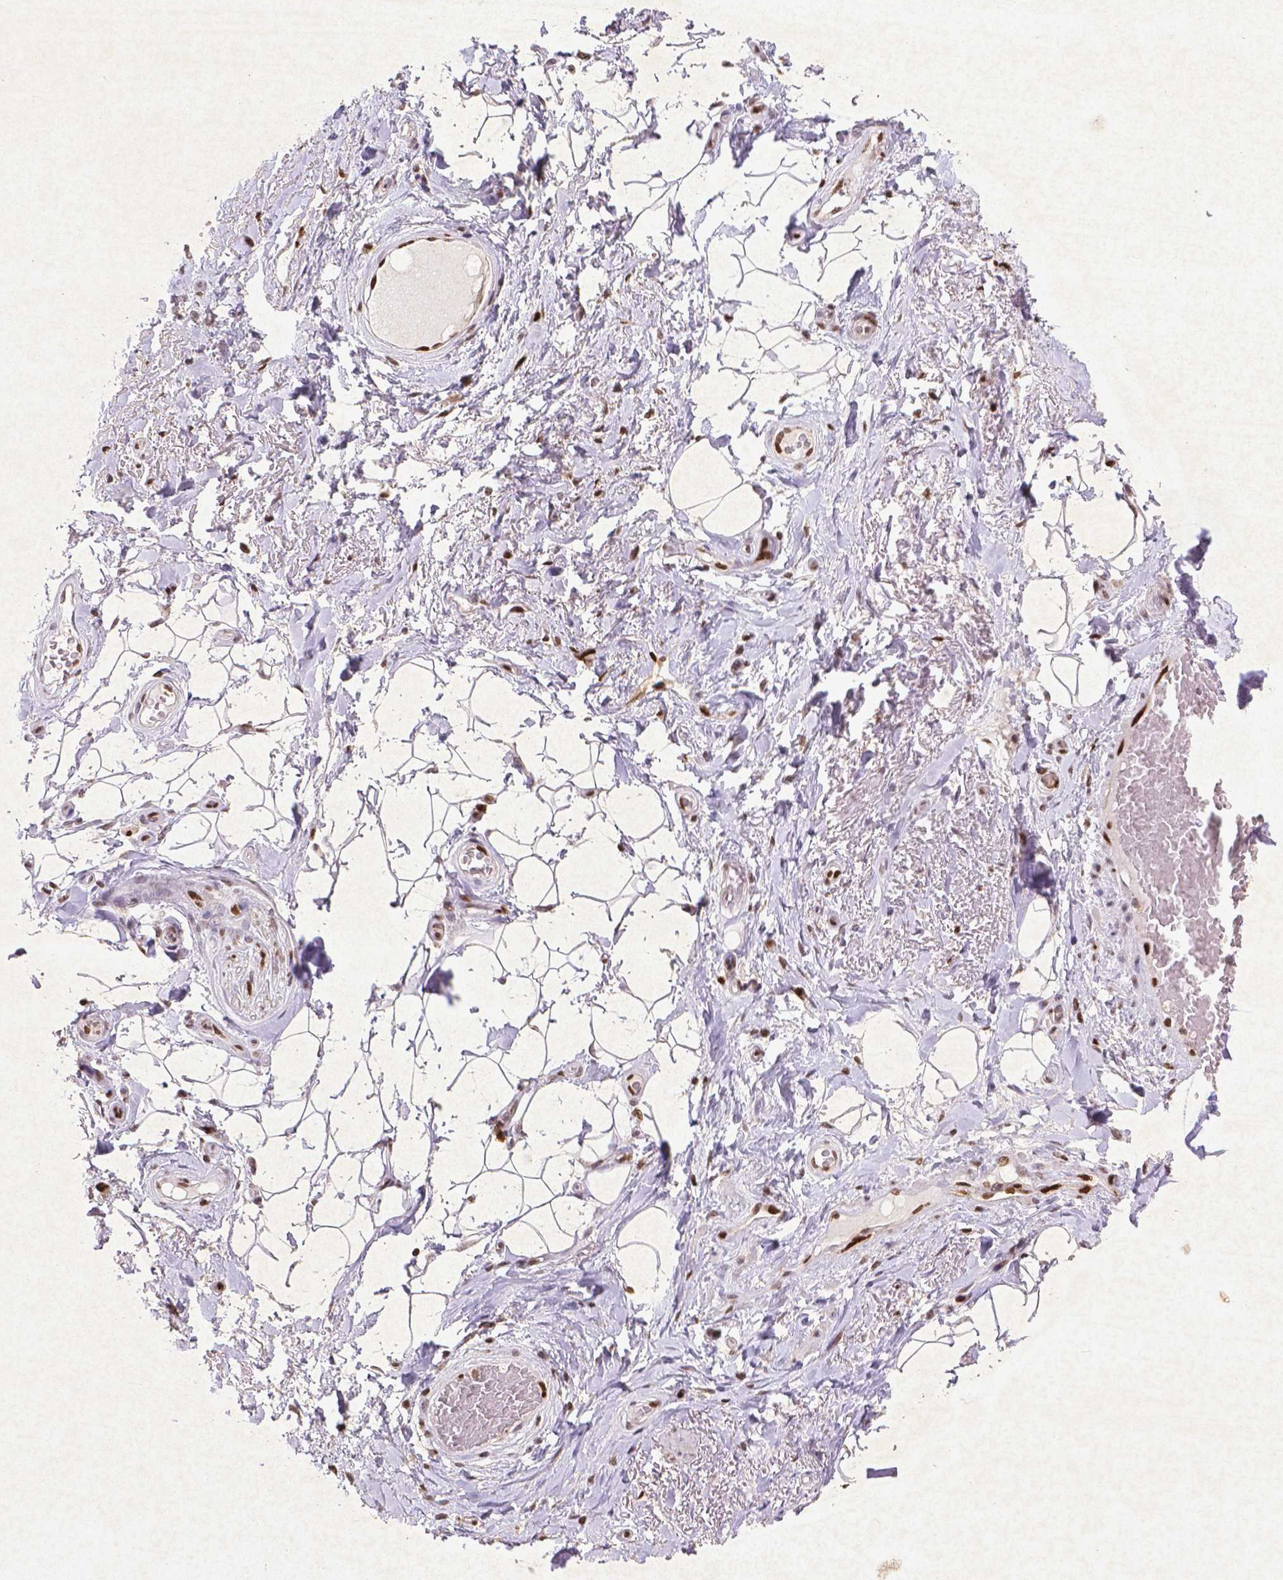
{"staining": {"intensity": "moderate", "quantity": "<25%", "location": "nuclear"}, "tissue": "adipose tissue", "cell_type": "Adipocytes", "image_type": "normal", "snomed": [{"axis": "morphology", "description": "Normal tissue, NOS"}, {"axis": "topography", "description": "Anal"}, {"axis": "topography", "description": "Peripheral nerve tissue"}], "caption": "A micrograph of adipose tissue stained for a protein demonstrates moderate nuclear brown staining in adipocytes. (DAB IHC, brown staining for protein, blue staining for nuclei).", "gene": "CDKN1A", "patient": {"sex": "male", "age": 53}}